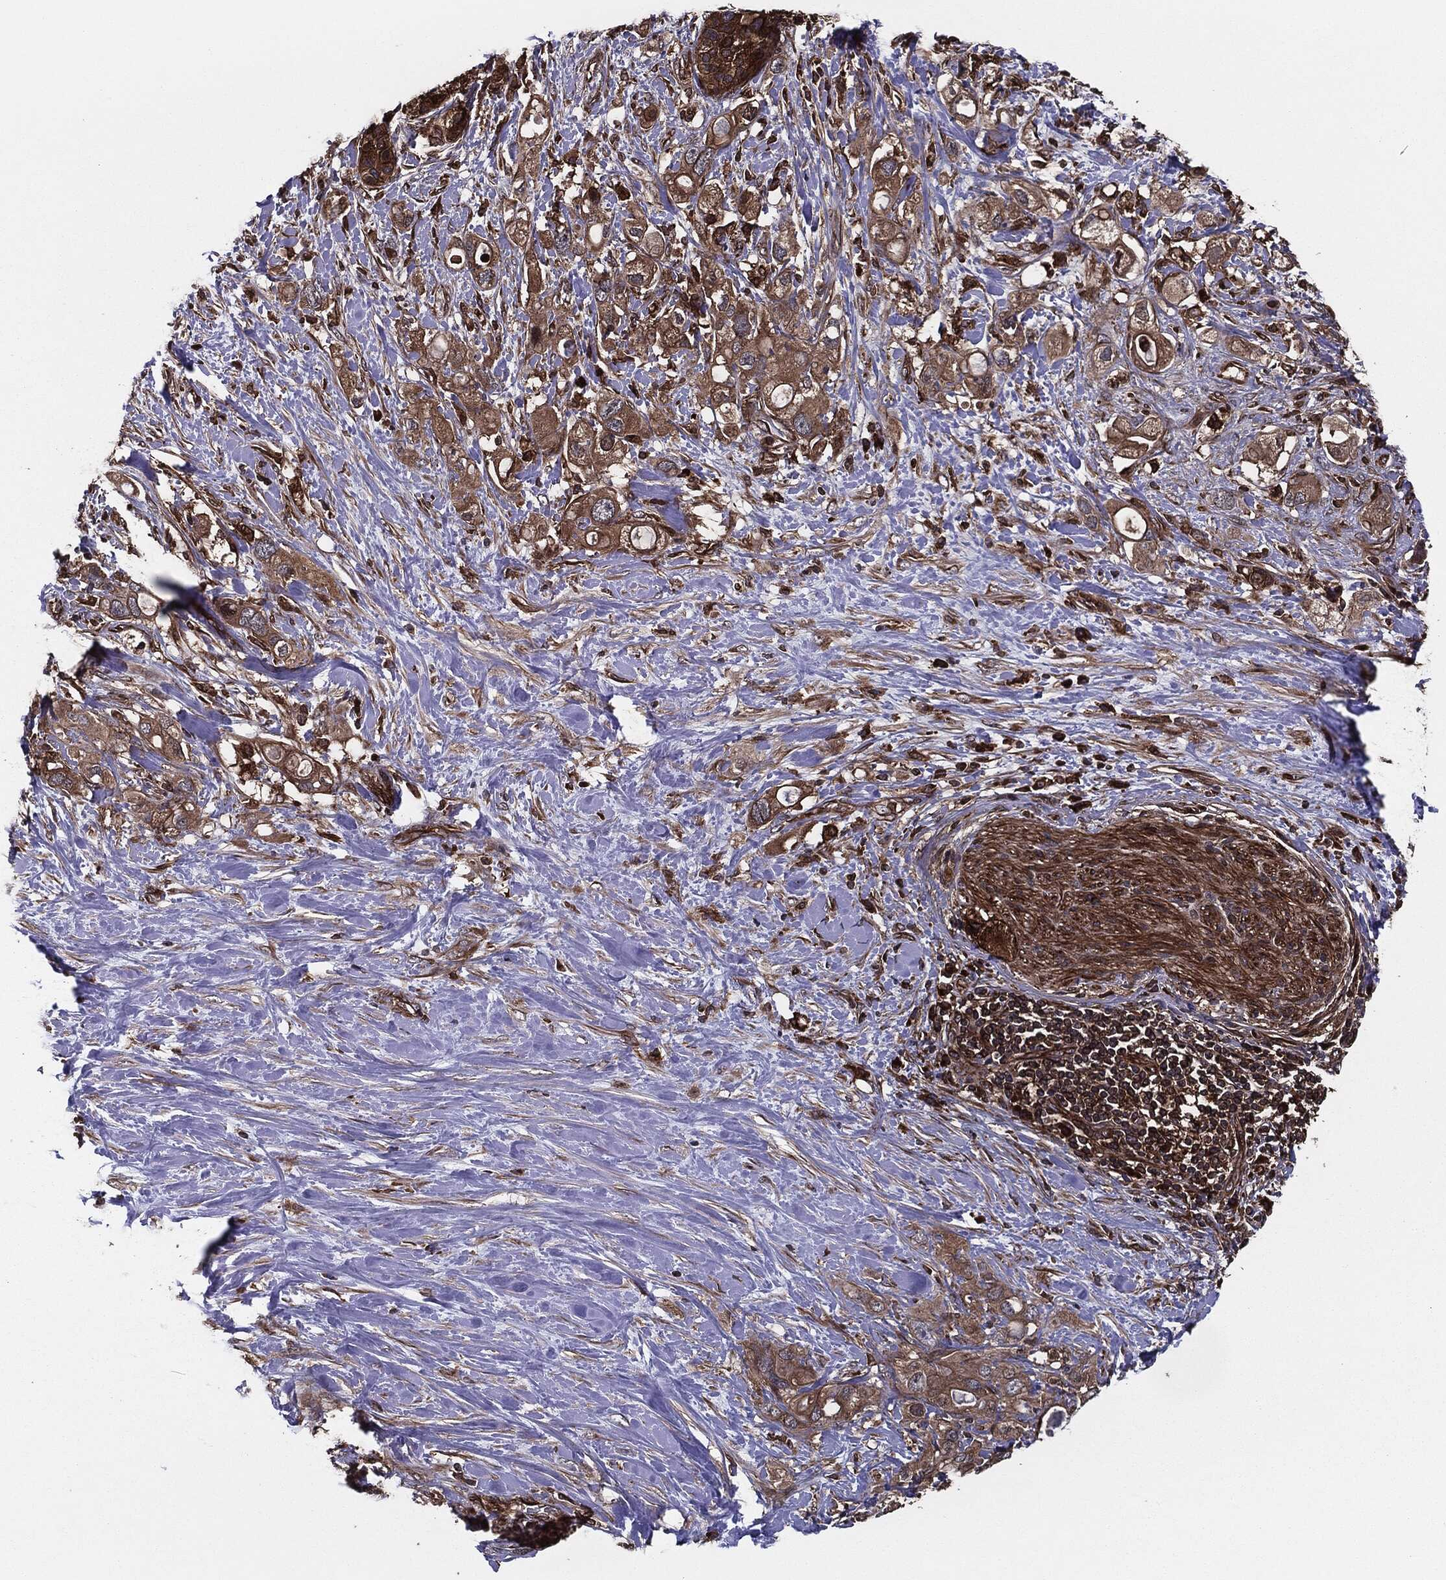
{"staining": {"intensity": "moderate", "quantity": ">75%", "location": "cytoplasmic/membranous"}, "tissue": "pancreatic cancer", "cell_type": "Tumor cells", "image_type": "cancer", "snomed": [{"axis": "morphology", "description": "Adenocarcinoma, NOS"}, {"axis": "topography", "description": "Pancreas"}], "caption": "Pancreatic cancer (adenocarcinoma) stained for a protein displays moderate cytoplasmic/membranous positivity in tumor cells.", "gene": "RAP1GDS1", "patient": {"sex": "female", "age": 56}}